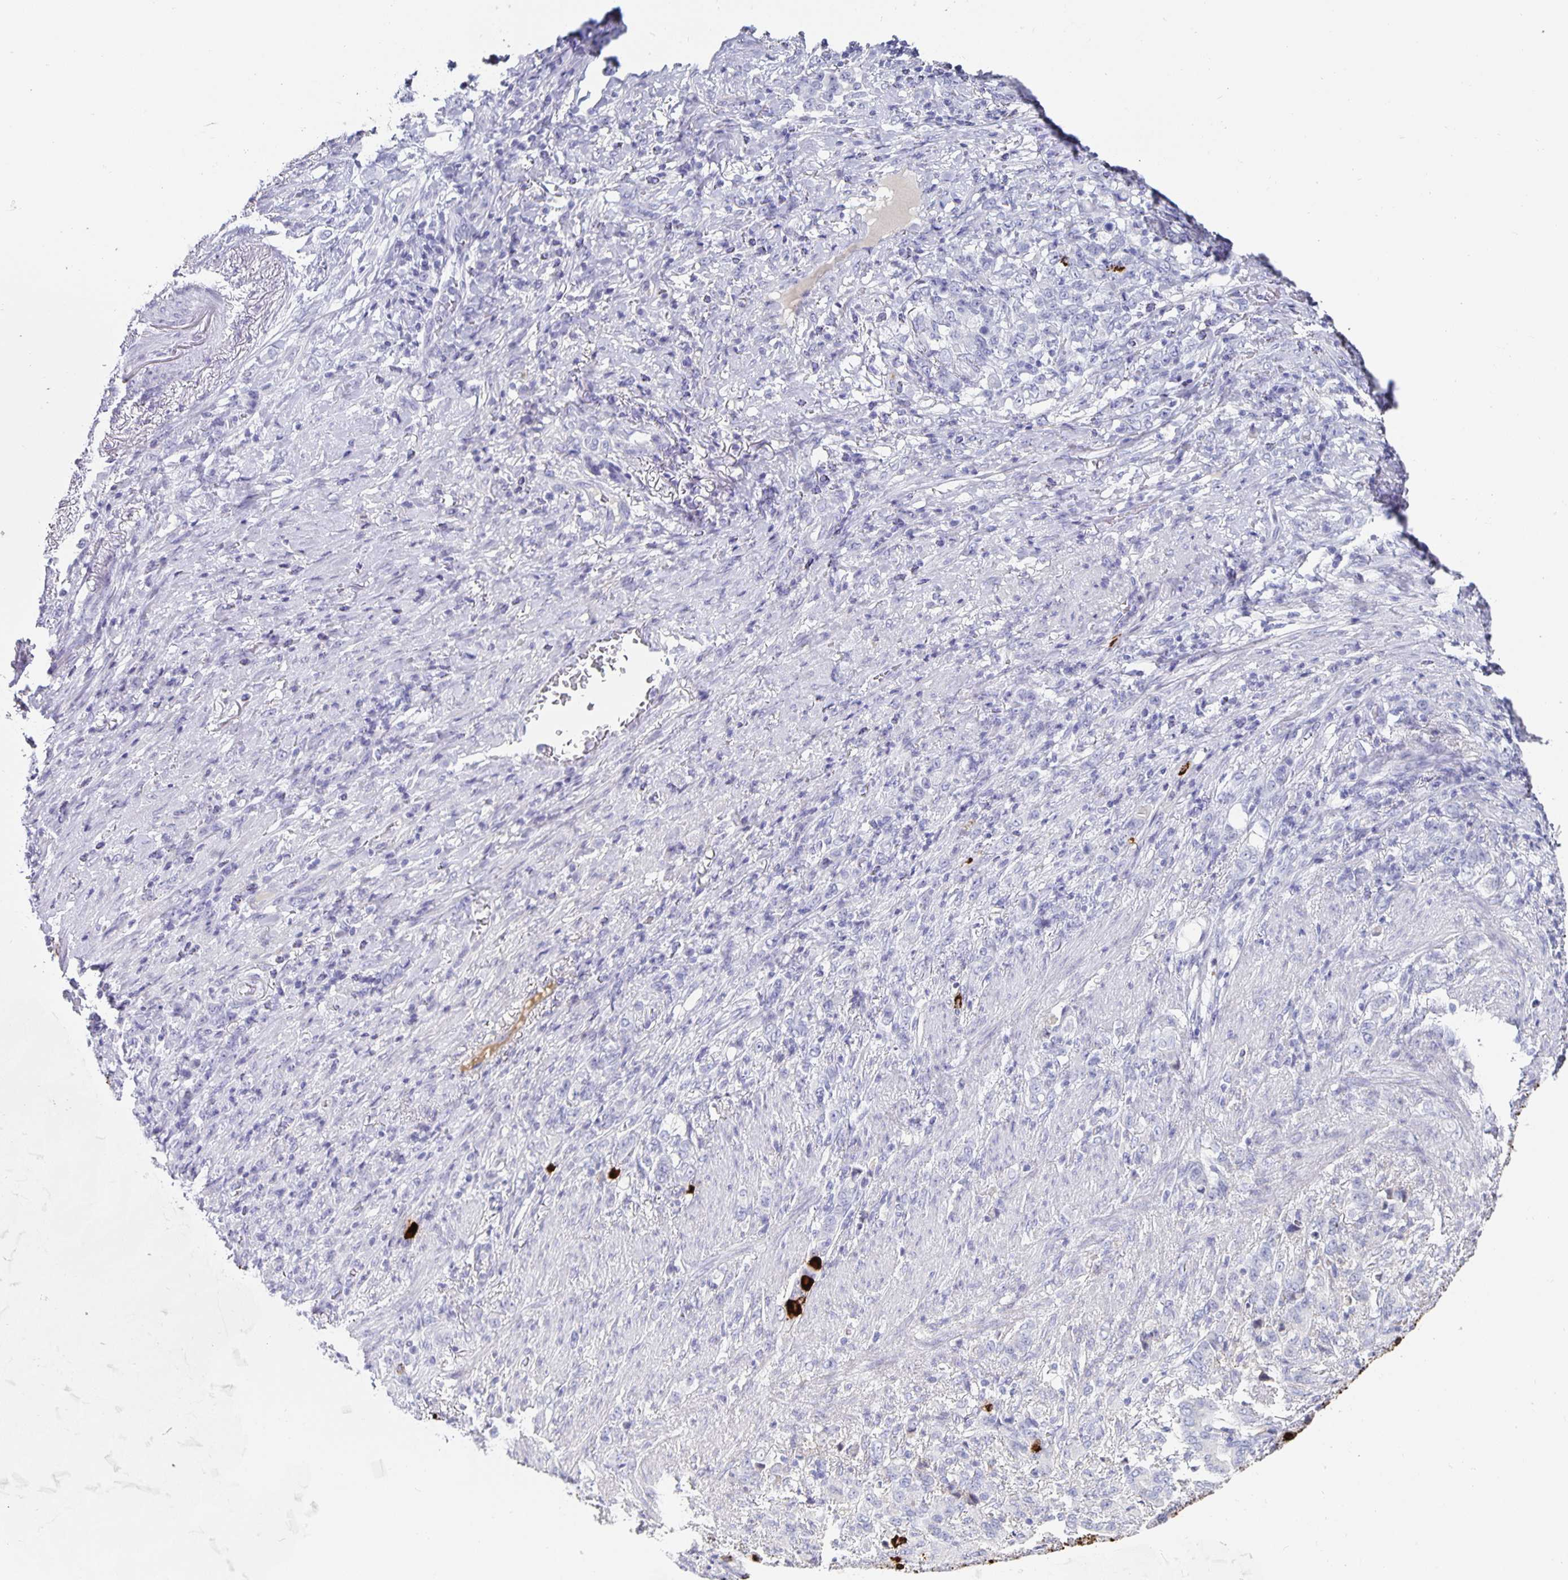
{"staining": {"intensity": "strong", "quantity": "<25%", "location": "cytoplasmic/membranous"}, "tissue": "stomach cancer", "cell_type": "Tumor cells", "image_type": "cancer", "snomed": [{"axis": "morphology", "description": "Adenocarcinoma, NOS"}, {"axis": "topography", "description": "Stomach"}], "caption": "Immunohistochemical staining of adenocarcinoma (stomach) shows strong cytoplasmic/membranous protein staining in about <25% of tumor cells.", "gene": "CHGA", "patient": {"sex": "female", "age": 79}}